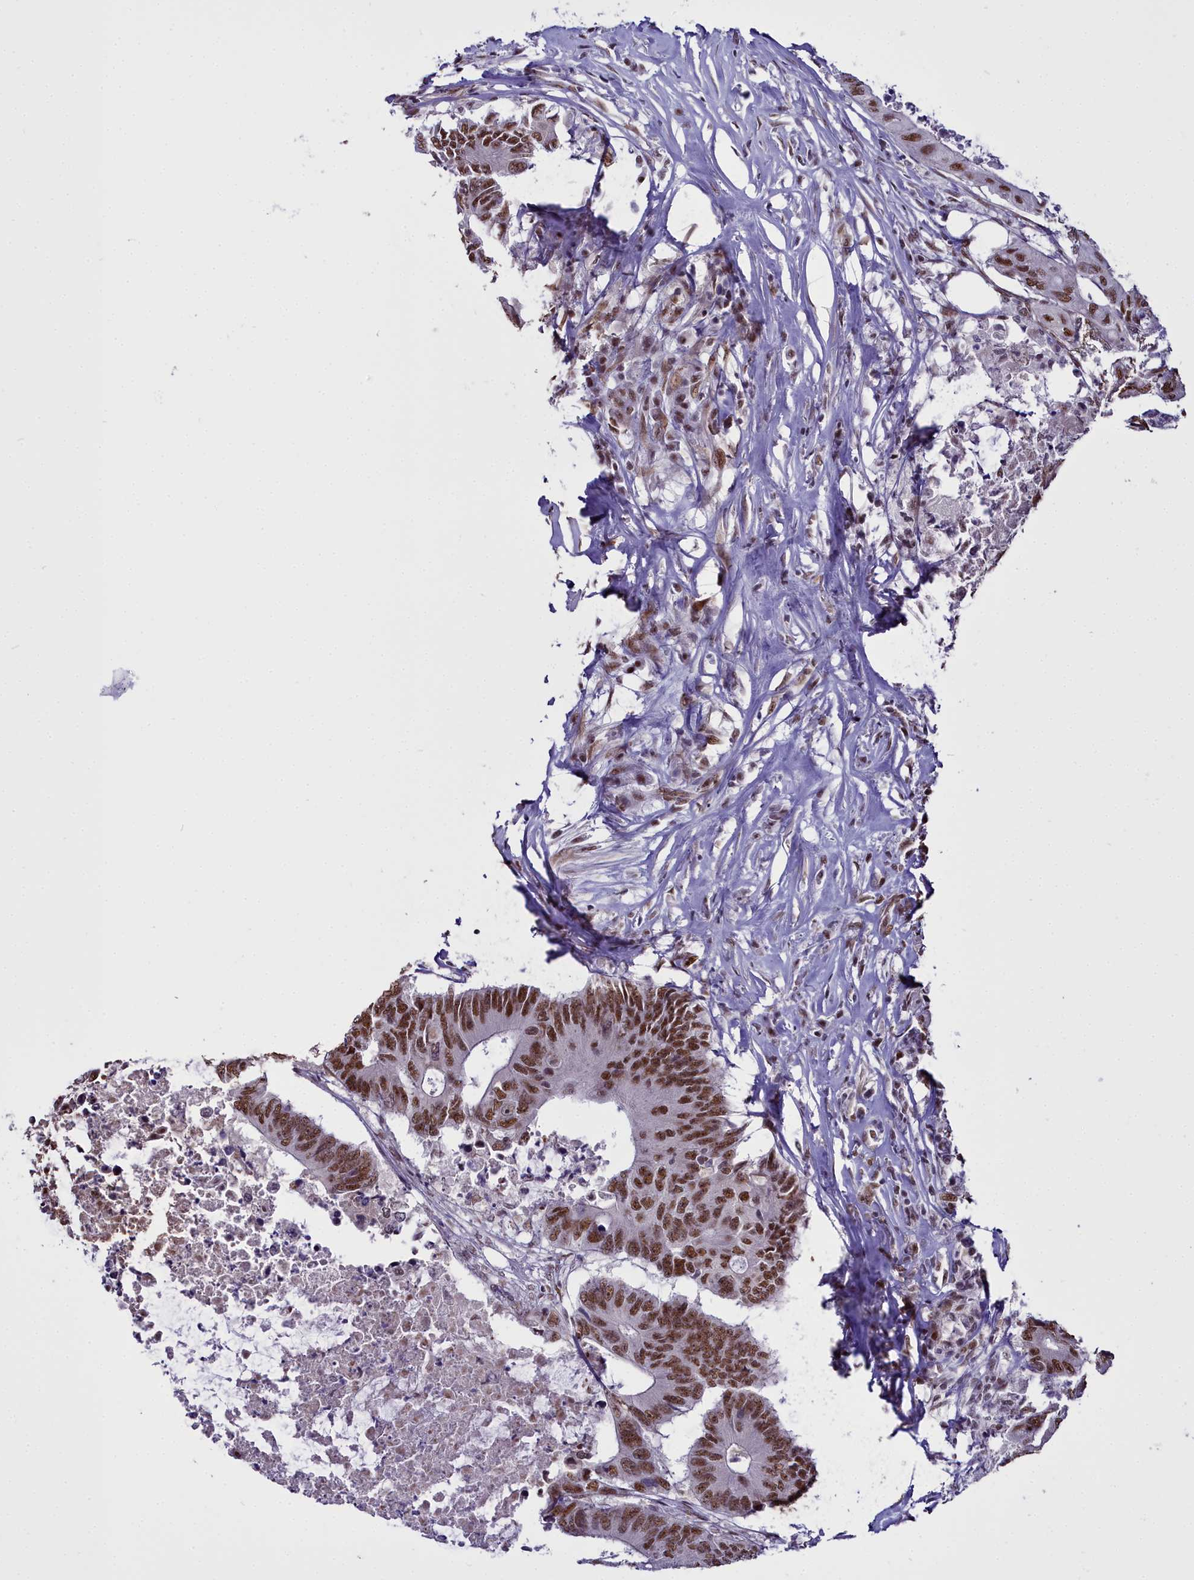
{"staining": {"intensity": "moderate", "quantity": ">75%", "location": "nuclear"}, "tissue": "colorectal cancer", "cell_type": "Tumor cells", "image_type": "cancer", "snomed": [{"axis": "morphology", "description": "Adenocarcinoma, NOS"}, {"axis": "topography", "description": "Colon"}], "caption": "High-magnification brightfield microscopy of colorectal cancer stained with DAB (brown) and counterstained with hematoxylin (blue). tumor cells exhibit moderate nuclear positivity is appreciated in approximately>75% of cells.", "gene": "RBM12", "patient": {"sex": "male", "age": 71}}